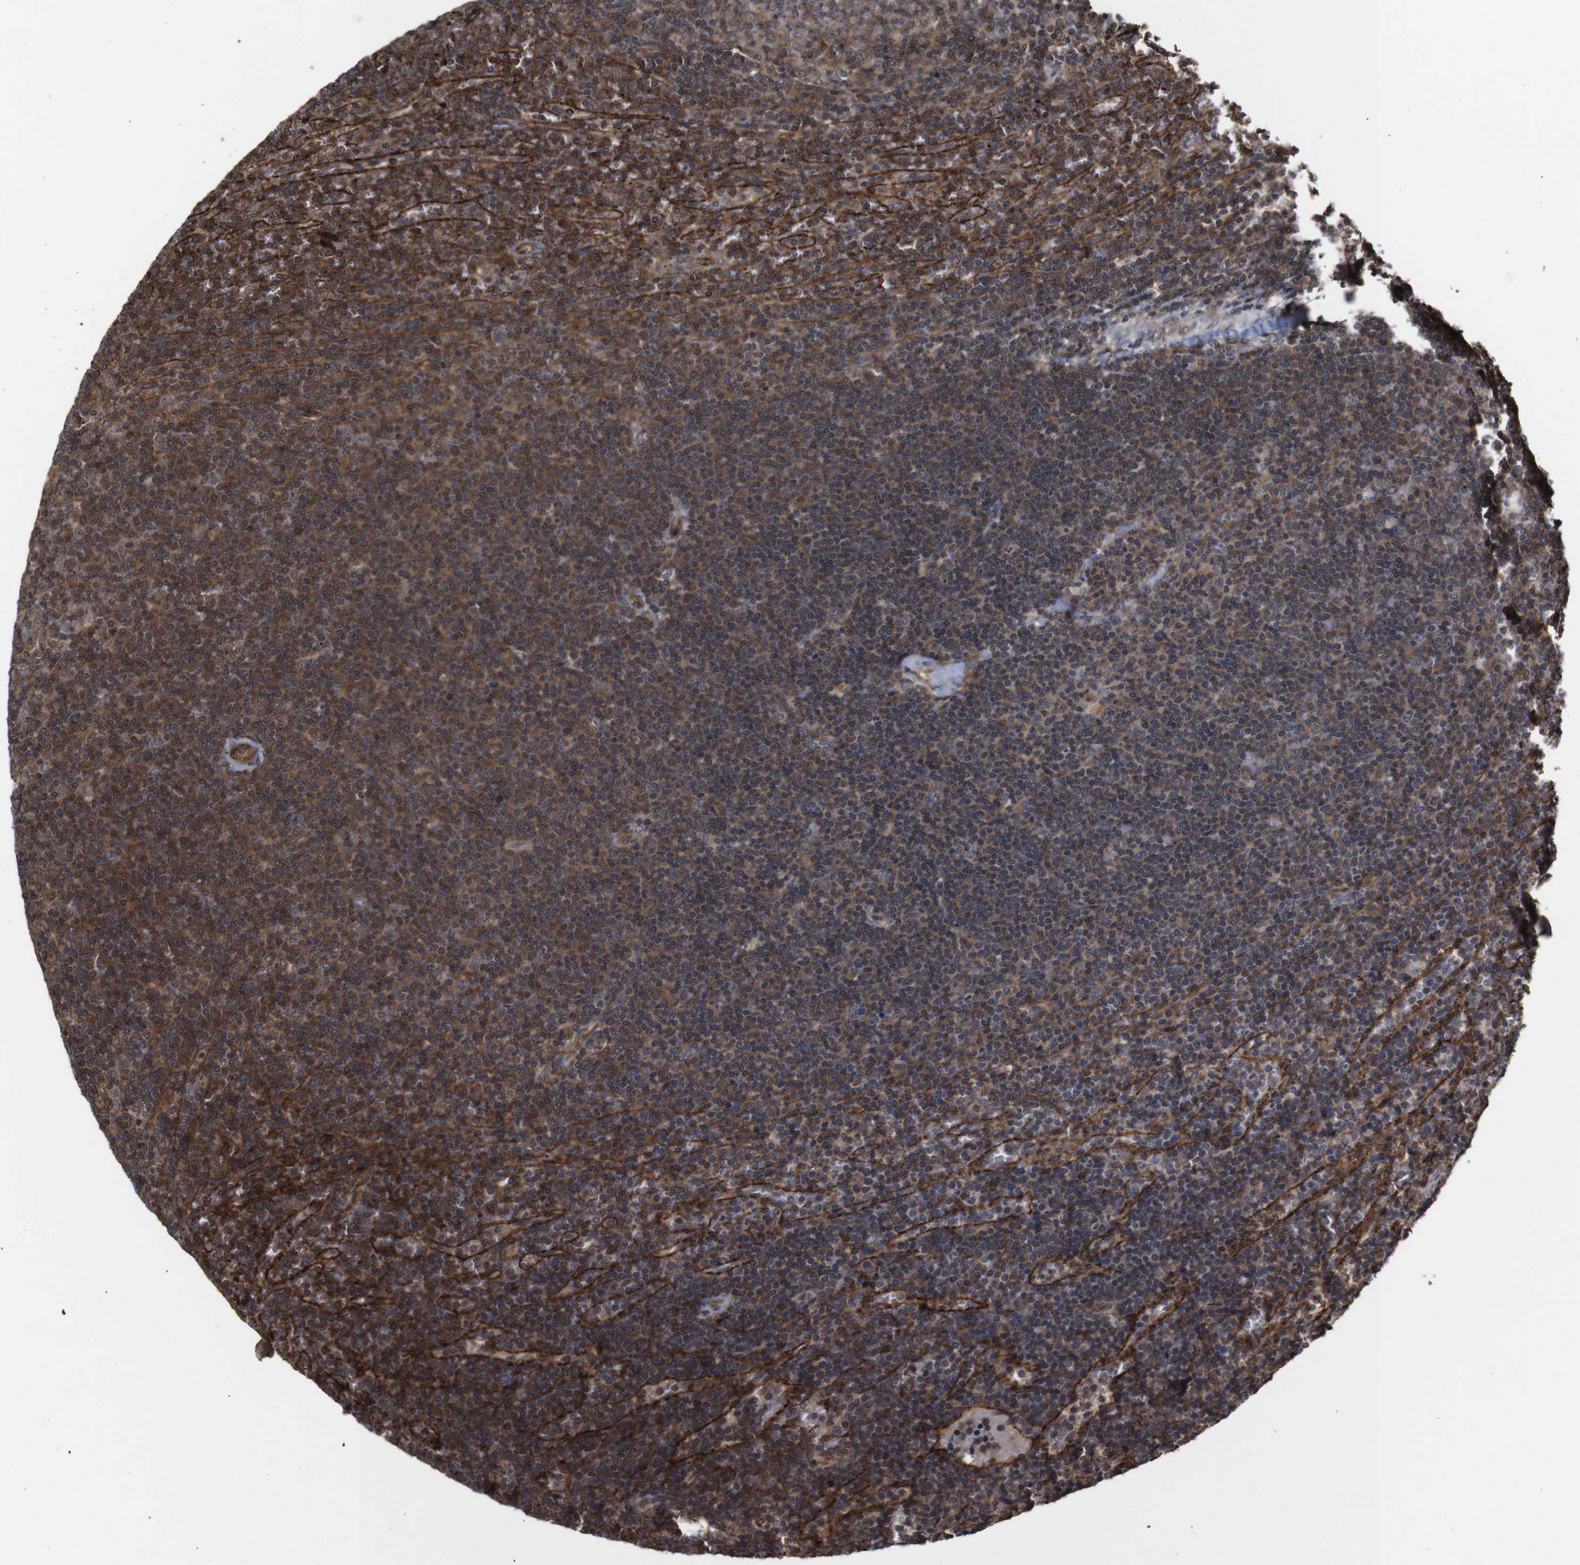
{"staining": {"intensity": "moderate", "quantity": "25%-75%", "location": "cytoplasmic/membranous"}, "tissue": "lymphoma", "cell_type": "Tumor cells", "image_type": "cancer", "snomed": [{"axis": "morphology", "description": "Malignant lymphoma, non-Hodgkin's type, Low grade"}, {"axis": "topography", "description": "Spleen"}], "caption": "Immunohistochemistry (IHC) image of neoplastic tissue: low-grade malignant lymphoma, non-Hodgkin's type stained using immunohistochemistry (IHC) demonstrates medium levels of moderate protein expression localized specifically in the cytoplasmic/membranous of tumor cells, appearing as a cytoplasmic/membranous brown color.", "gene": "NANOS1", "patient": {"sex": "female", "age": 50}}